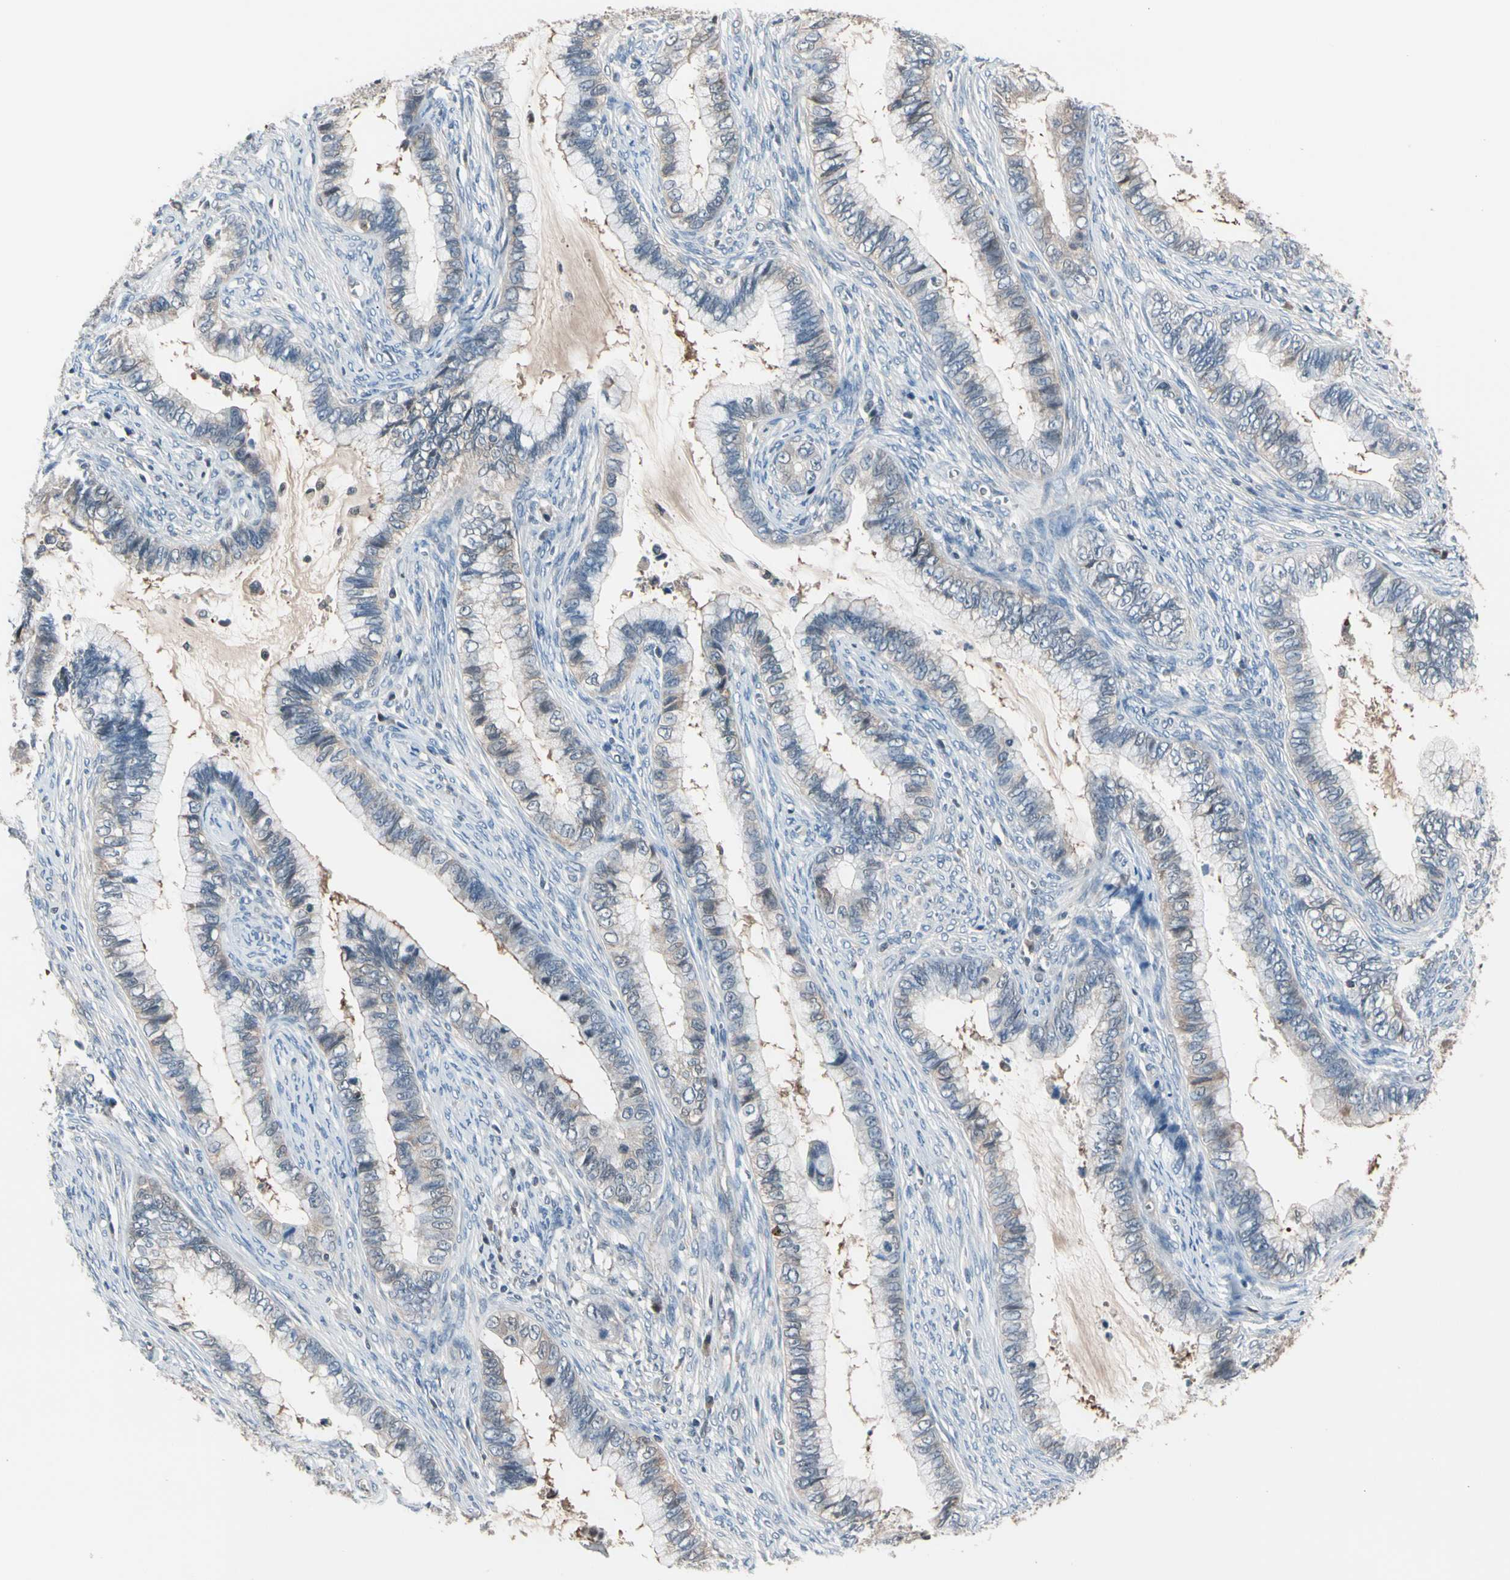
{"staining": {"intensity": "weak", "quantity": "<25%", "location": "cytoplasmic/membranous"}, "tissue": "cervical cancer", "cell_type": "Tumor cells", "image_type": "cancer", "snomed": [{"axis": "morphology", "description": "Adenocarcinoma, NOS"}, {"axis": "topography", "description": "Cervix"}], "caption": "Immunohistochemical staining of human cervical cancer (adenocarcinoma) reveals no significant staining in tumor cells. The staining was performed using DAB (3,3'-diaminobenzidine) to visualize the protein expression in brown, while the nuclei were stained in blue with hematoxylin (Magnification: 20x).", "gene": "PSMA2", "patient": {"sex": "female", "age": 44}}